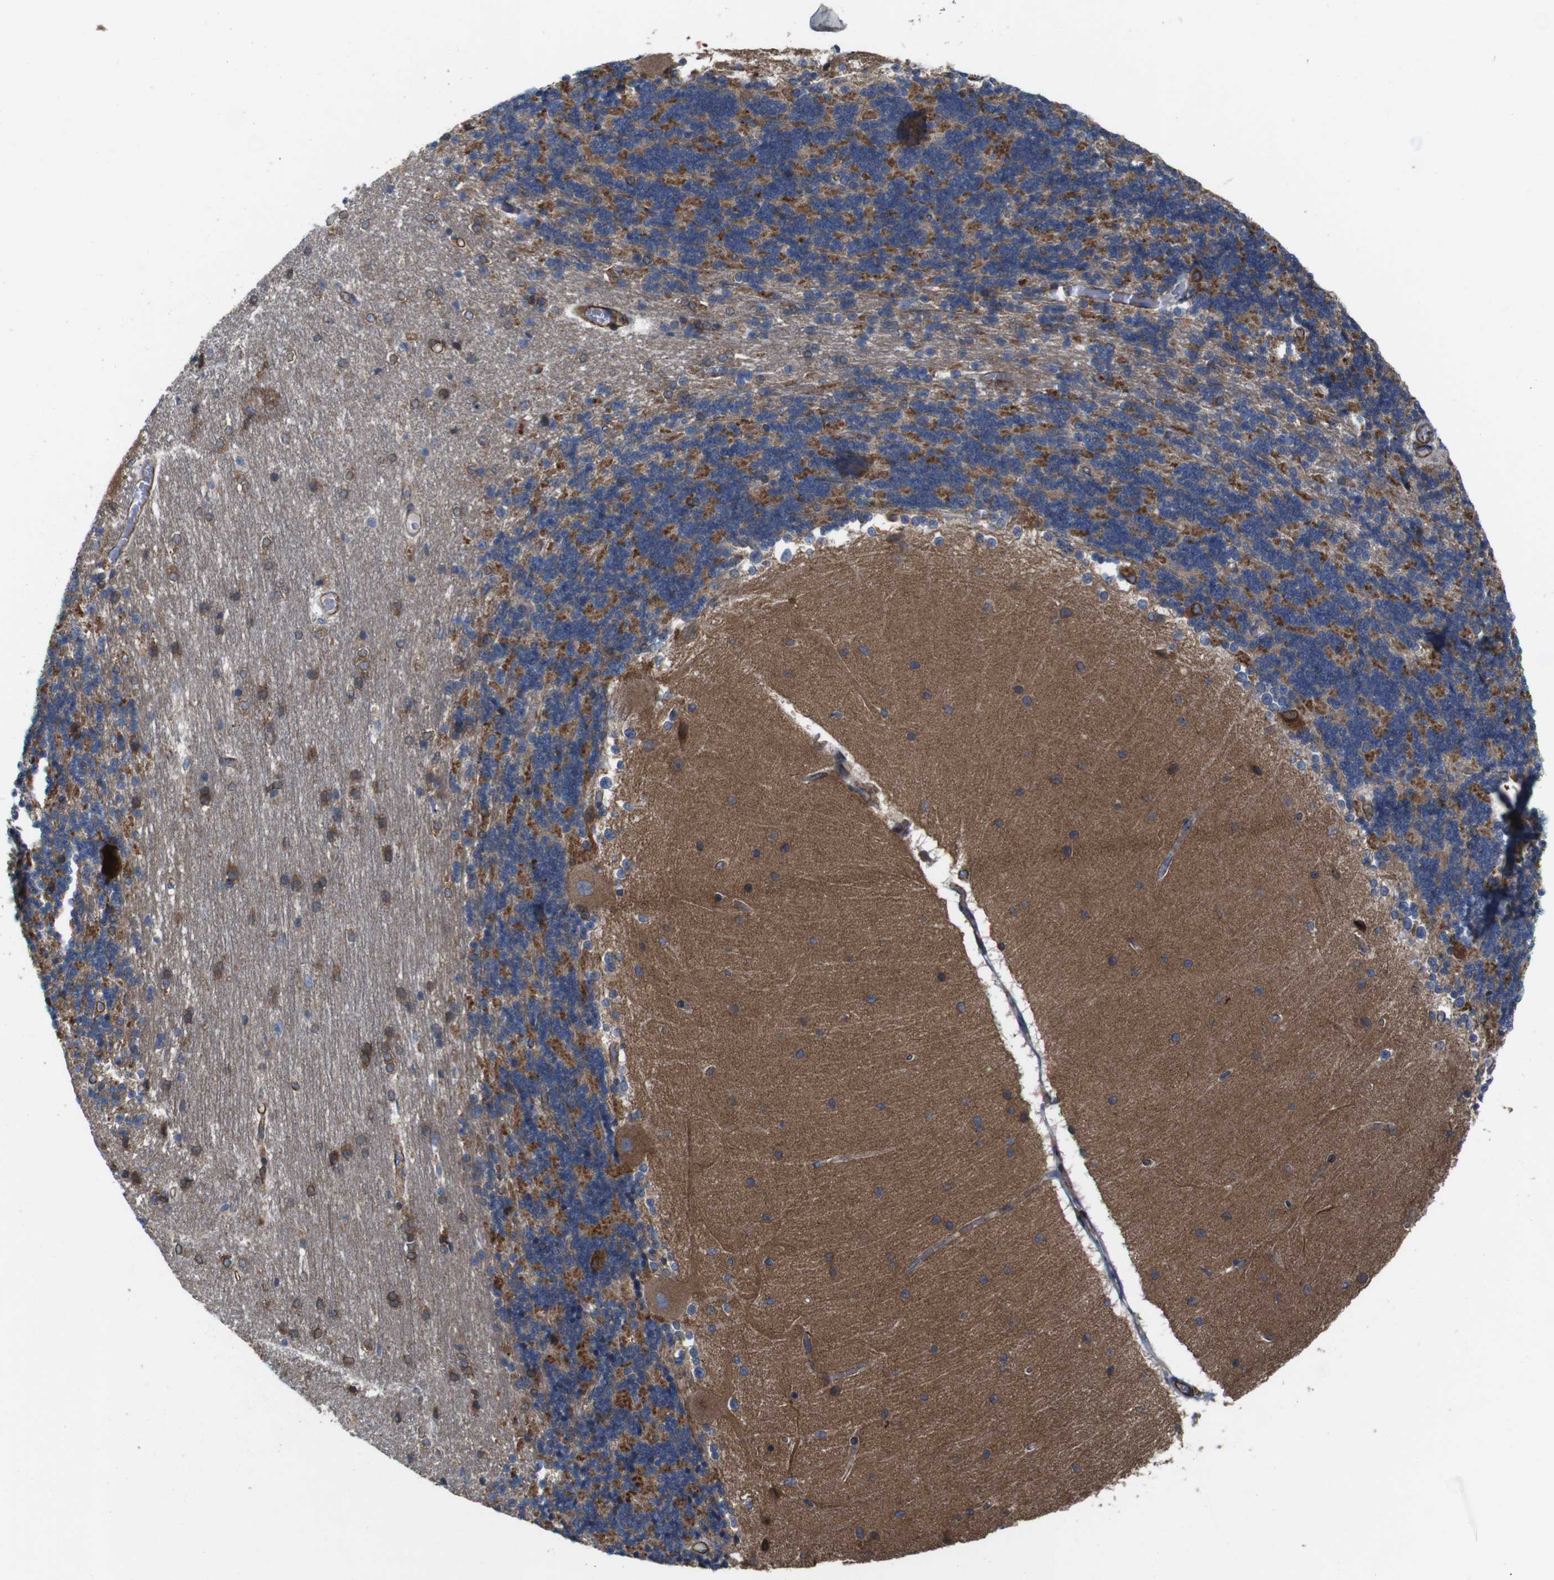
{"staining": {"intensity": "strong", "quantity": "<25%", "location": "cytoplasmic/membranous"}, "tissue": "cerebellum", "cell_type": "Cells in granular layer", "image_type": "normal", "snomed": [{"axis": "morphology", "description": "Normal tissue, NOS"}, {"axis": "topography", "description": "Cerebellum"}], "caption": "Strong cytoplasmic/membranous protein positivity is seen in approximately <25% of cells in granular layer in cerebellum.", "gene": "GGT7", "patient": {"sex": "female", "age": 54}}